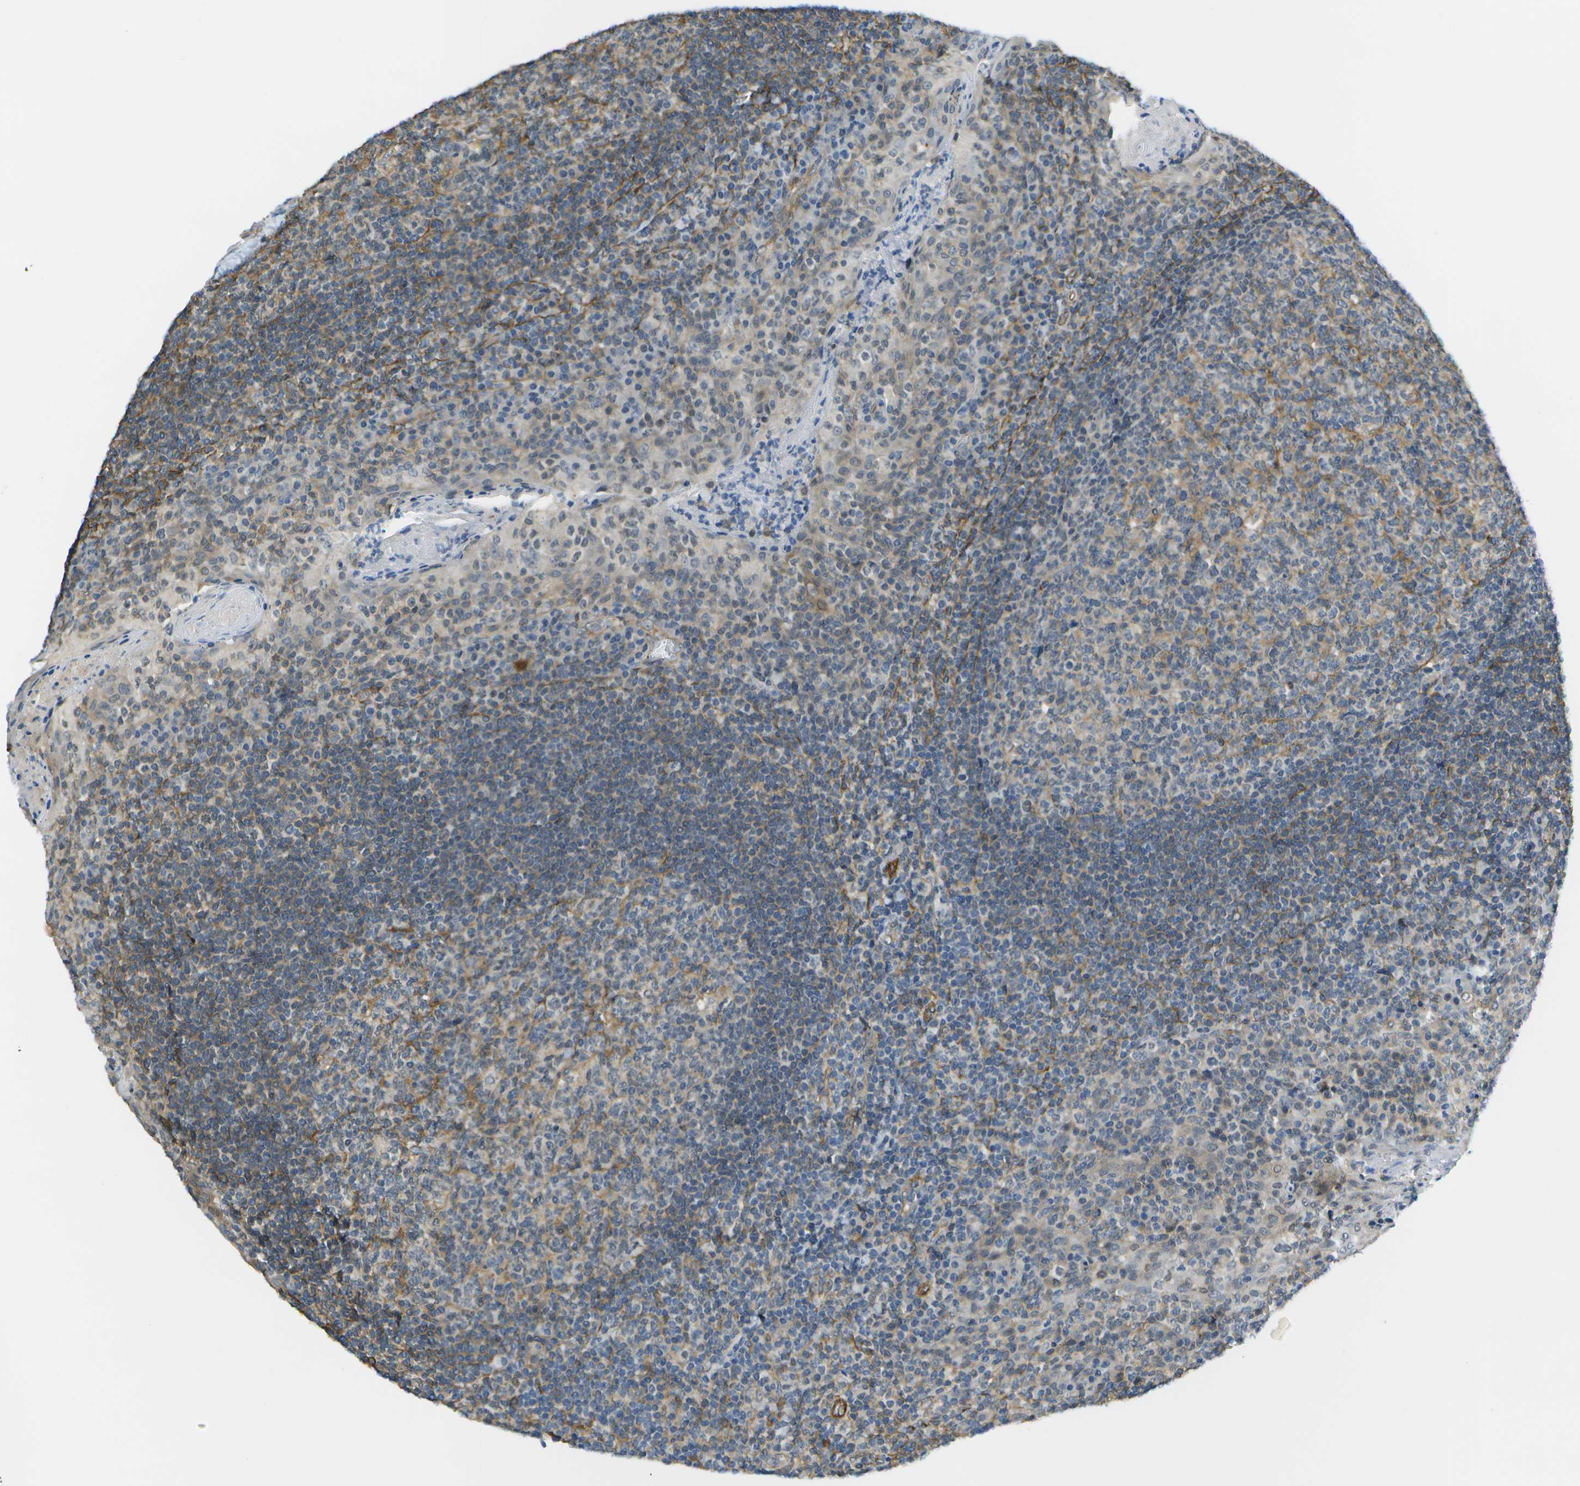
{"staining": {"intensity": "weak", "quantity": "25%-75%", "location": "cytoplasmic/membranous"}, "tissue": "tonsil", "cell_type": "Germinal center cells", "image_type": "normal", "snomed": [{"axis": "morphology", "description": "Normal tissue, NOS"}, {"axis": "topography", "description": "Tonsil"}], "caption": "Immunohistochemical staining of unremarkable tonsil displays 25%-75% levels of weak cytoplasmic/membranous protein positivity in approximately 25%-75% of germinal center cells.", "gene": "KIAA0040", "patient": {"sex": "male", "age": 17}}